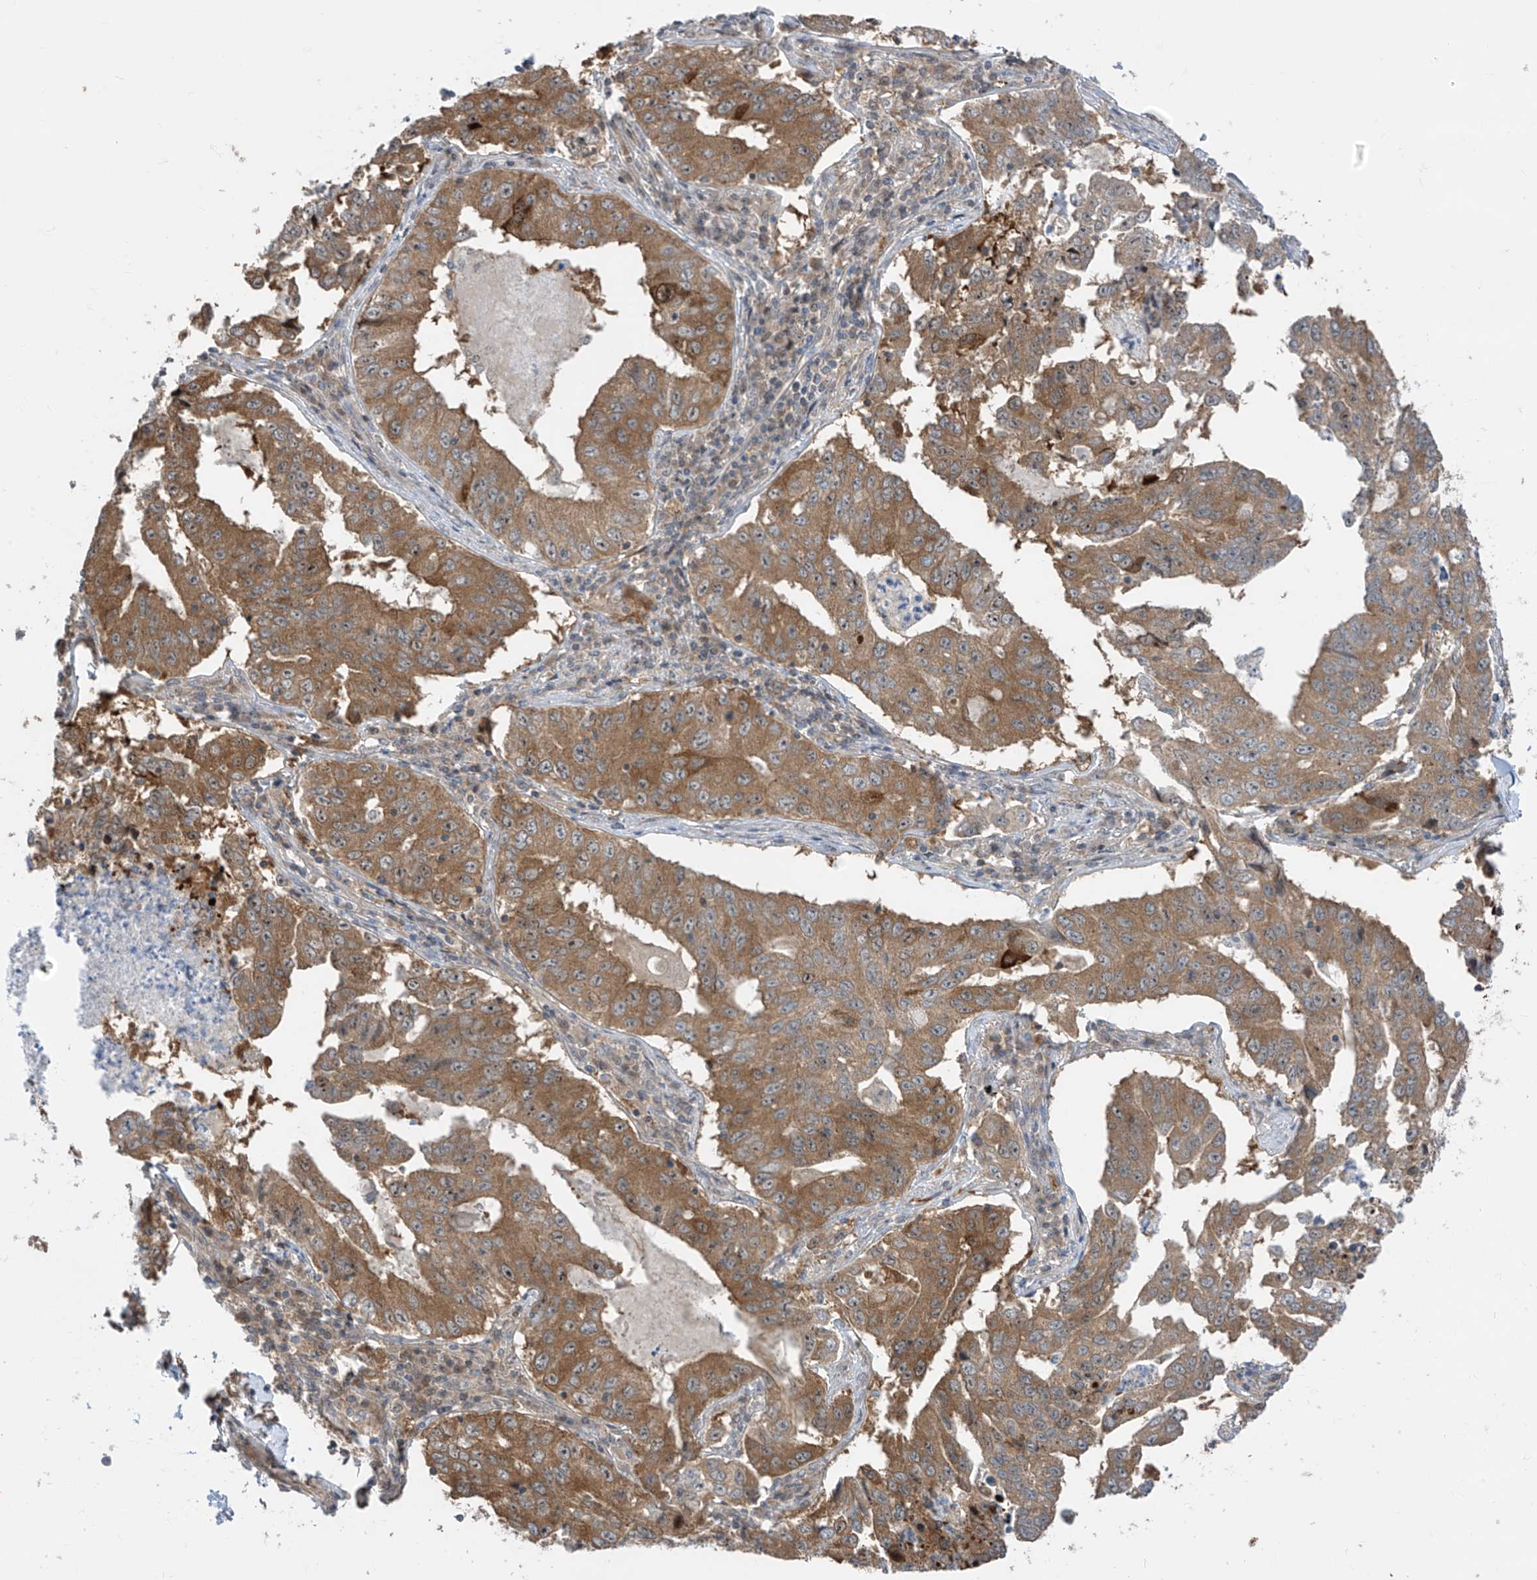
{"staining": {"intensity": "moderate", "quantity": ">75%", "location": "cytoplasmic/membranous"}, "tissue": "lung cancer", "cell_type": "Tumor cells", "image_type": "cancer", "snomed": [{"axis": "morphology", "description": "Adenocarcinoma, NOS"}, {"axis": "topography", "description": "Lung"}], "caption": "Lung cancer stained with DAB (3,3'-diaminobenzidine) immunohistochemistry (IHC) reveals medium levels of moderate cytoplasmic/membranous staining in approximately >75% of tumor cells.", "gene": "TTC38", "patient": {"sex": "female", "age": 51}}